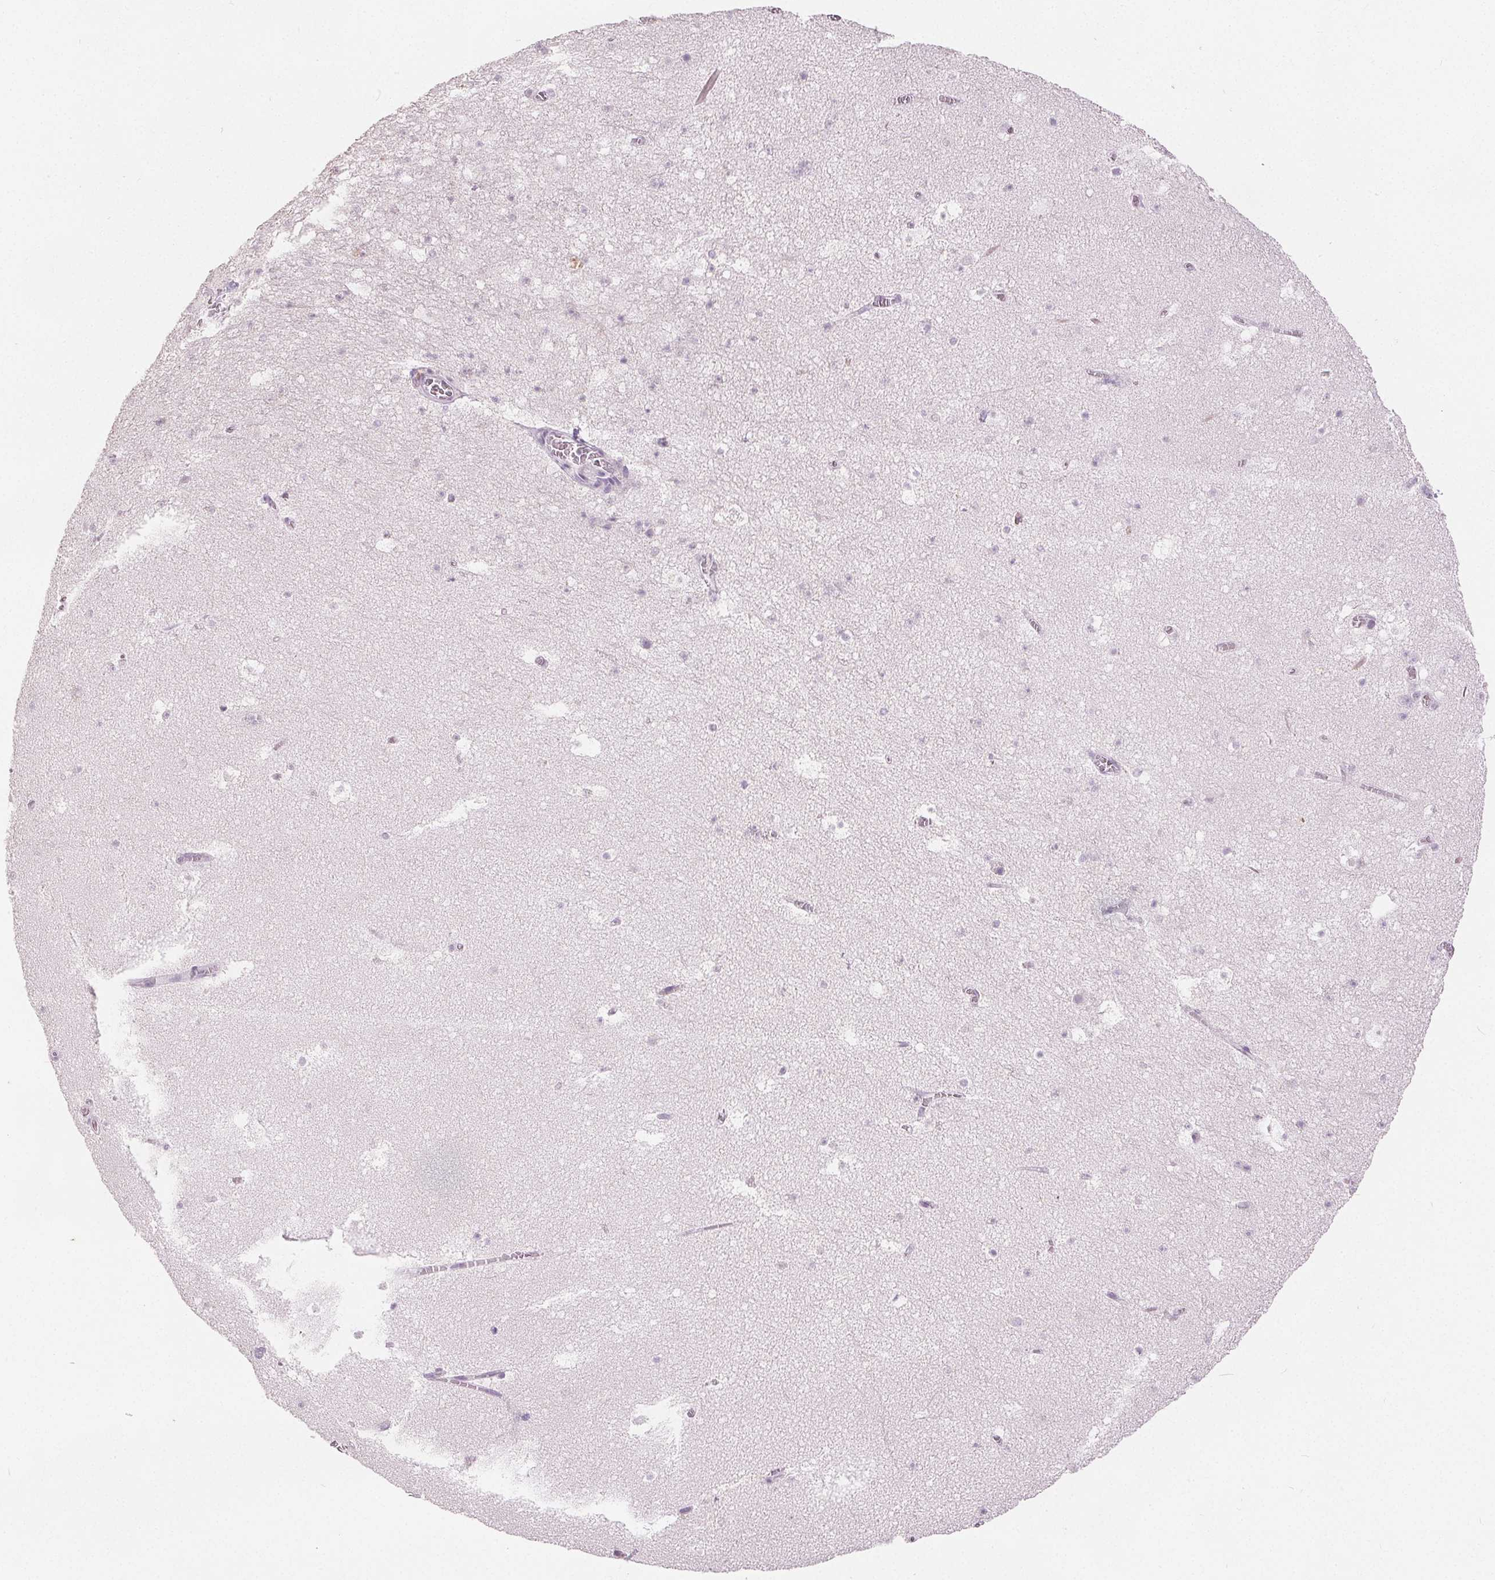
{"staining": {"intensity": "negative", "quantity": "none", "location": "none"}, "tissue": "hippocampus", "cell_type": "Glial cells", "image_type": "normal", "snomed": [{"axis": "morphology", "description": "Normal tissue, NOS"}, {"axis": "topography", "description": "Hippocampus"}], "caption": "The image shows no significant staining in glial cells of hippocampus.", "gene": "CA12", "patient": {"sex": "female", "age": 42}}